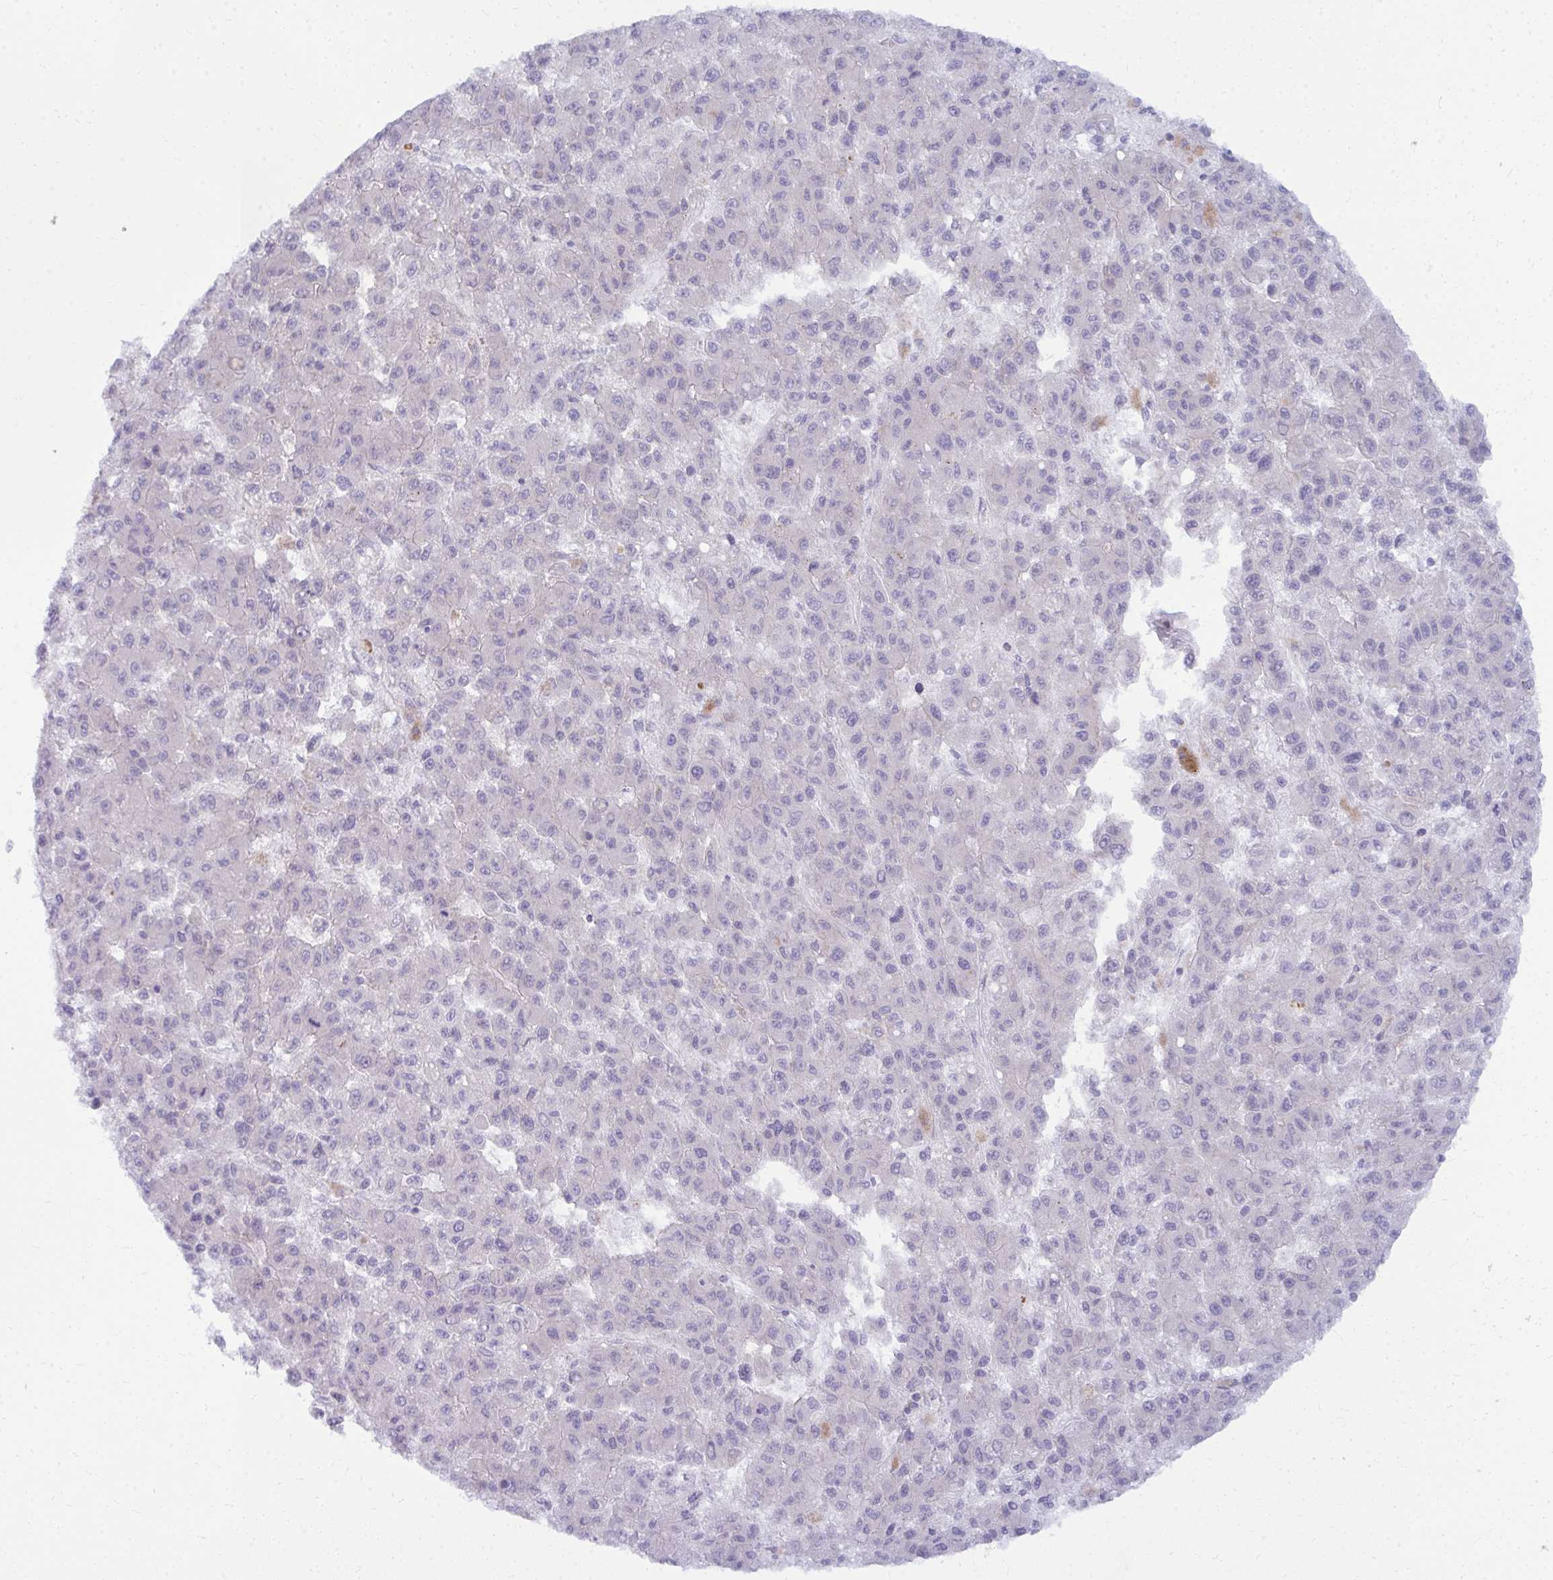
{"staining": {"intensity": "negative", "quantity": "none", "location": "none"}, "tissue": "liver cancer", "cell_type": "Tumor cells", "image_type": "cancer", "snomed": [{"axis": "morphology", "description": "Carcinoma, Hepatocellular, NOS"}, {"axis": "topography", "description": "Liver"}], "caption": "Liver hepatocellular carcinoma was stained to show a protein in brown. There is no significant expression in tumor cells. Brightfield microscopy of IHC stained with DAB (brown) and hematoxylin (blue), captured at high magnification.", "gene": "TSPEAR", "patient": {"sex": "male", "age": 70}}